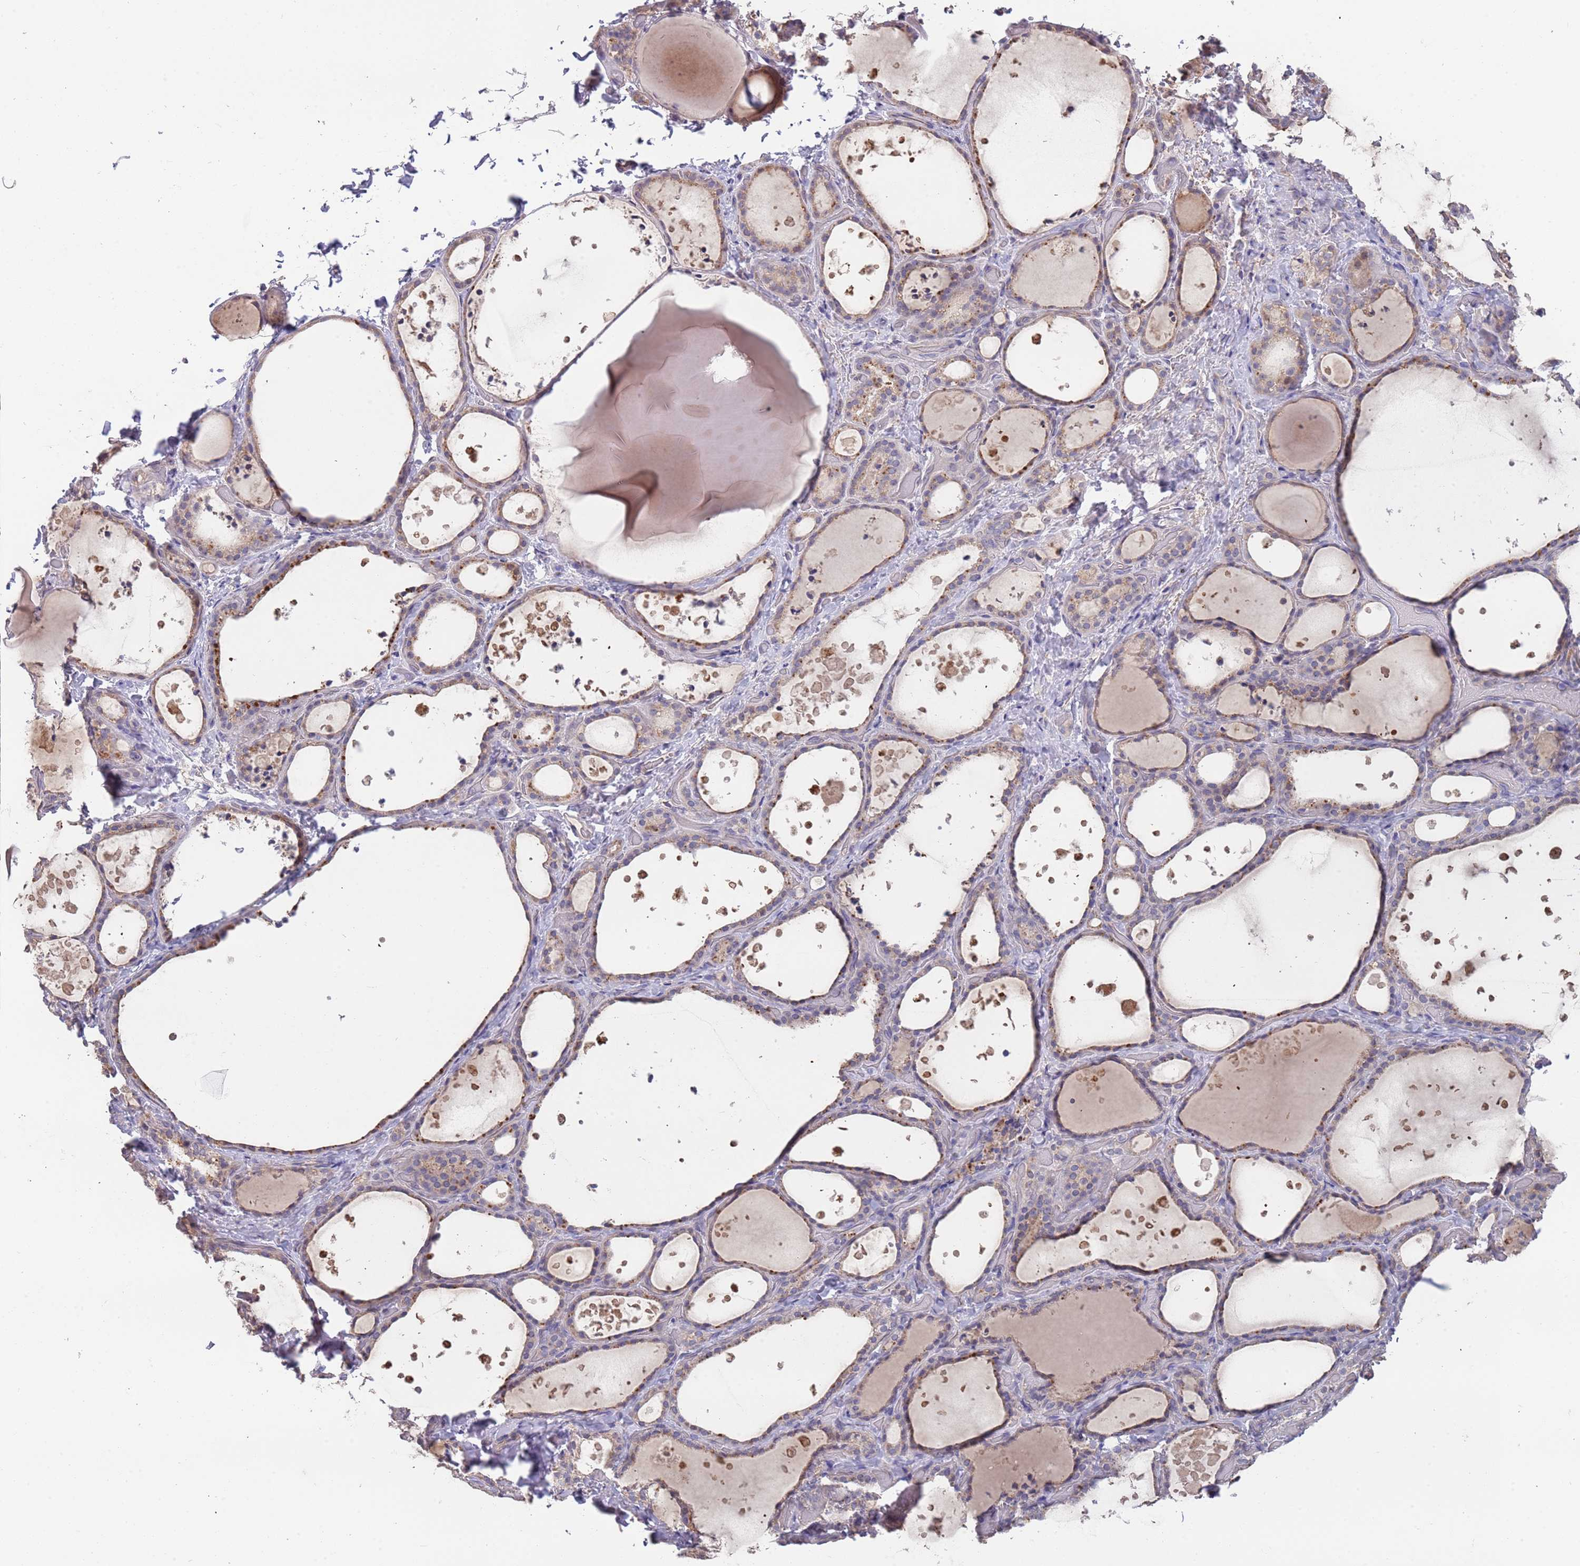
{"staining": {"intensity": "weak", "quantity": "<25%", "location": "cytoplasmic/membranous"}, "tissue": "thyroid gland", "cell_type": "Glandular cells", "image_type": "normal", "snomed": [{"axis": "morphology", "description": "Normal tissue, NOS"}, {"axis": "topography", "description": "Thyroid gland"}], "caption": "Immunohistochemistry (IHC) photomicrograph of normal thyroid gland: thyroid gland stained with DAB shows no significant protein expression in glandular cells.", "gene": "TMEM64", "patient": {"sex": "female", "age": 44}}